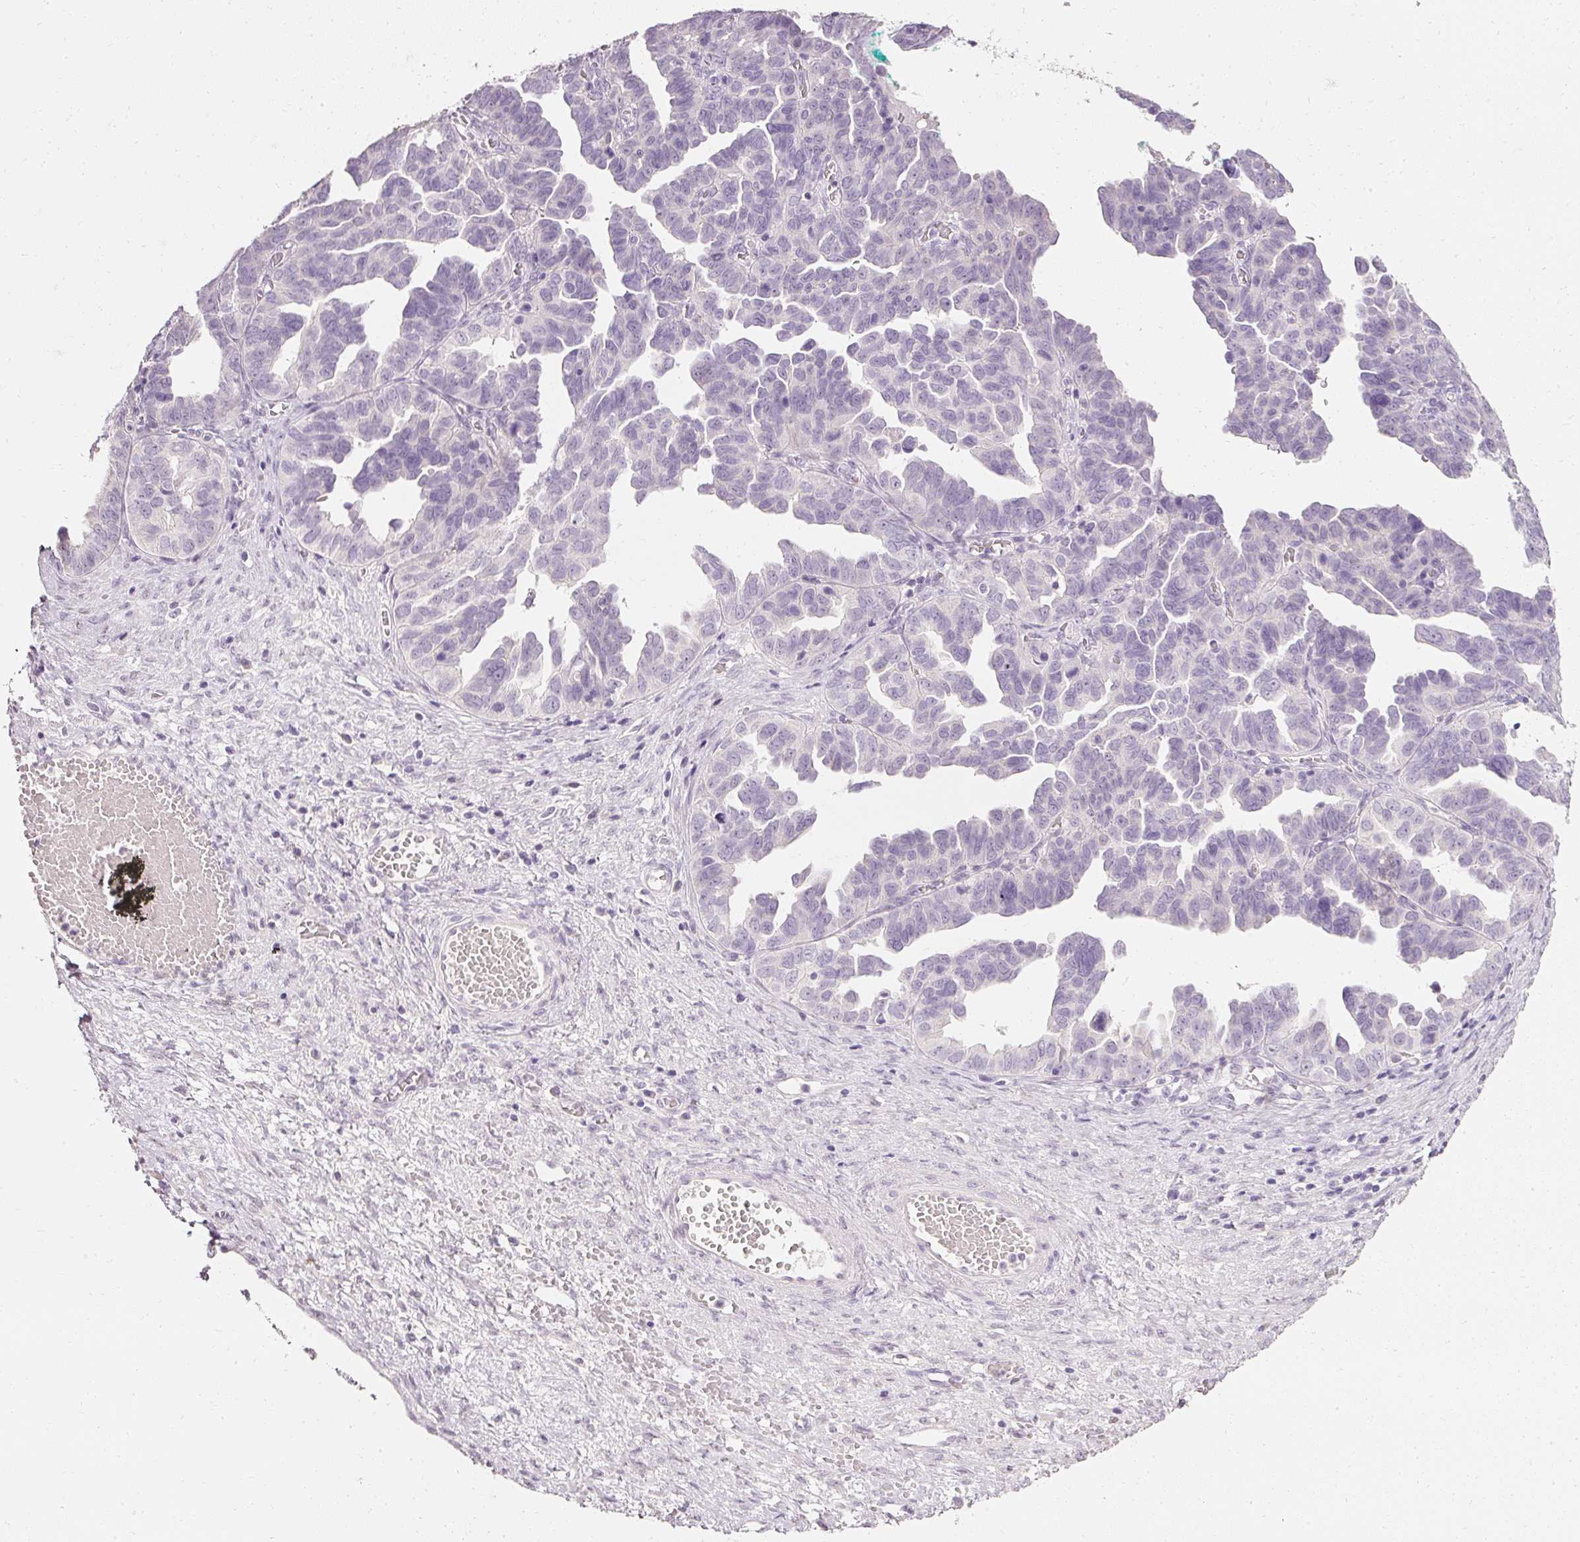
{"staining": {"intensity": "negative", "quantity": "none", "location": "none"}, "tissue": "ovarian cancer", "cell_type": "Tumor cells", "image_type": "cancer", "snomed": [{"axis": "morphology", "description": "Cystadenocarcinoma, serous, NOS"}, {"axis": "topography", "description": "Ovary"}], "caption": "Tumor cells are negative for brown protein staining in ovarian serous cystadenocarcinoma.", "gene": "ELAVL3", "patient": {"sex": "female", "age": 64}}